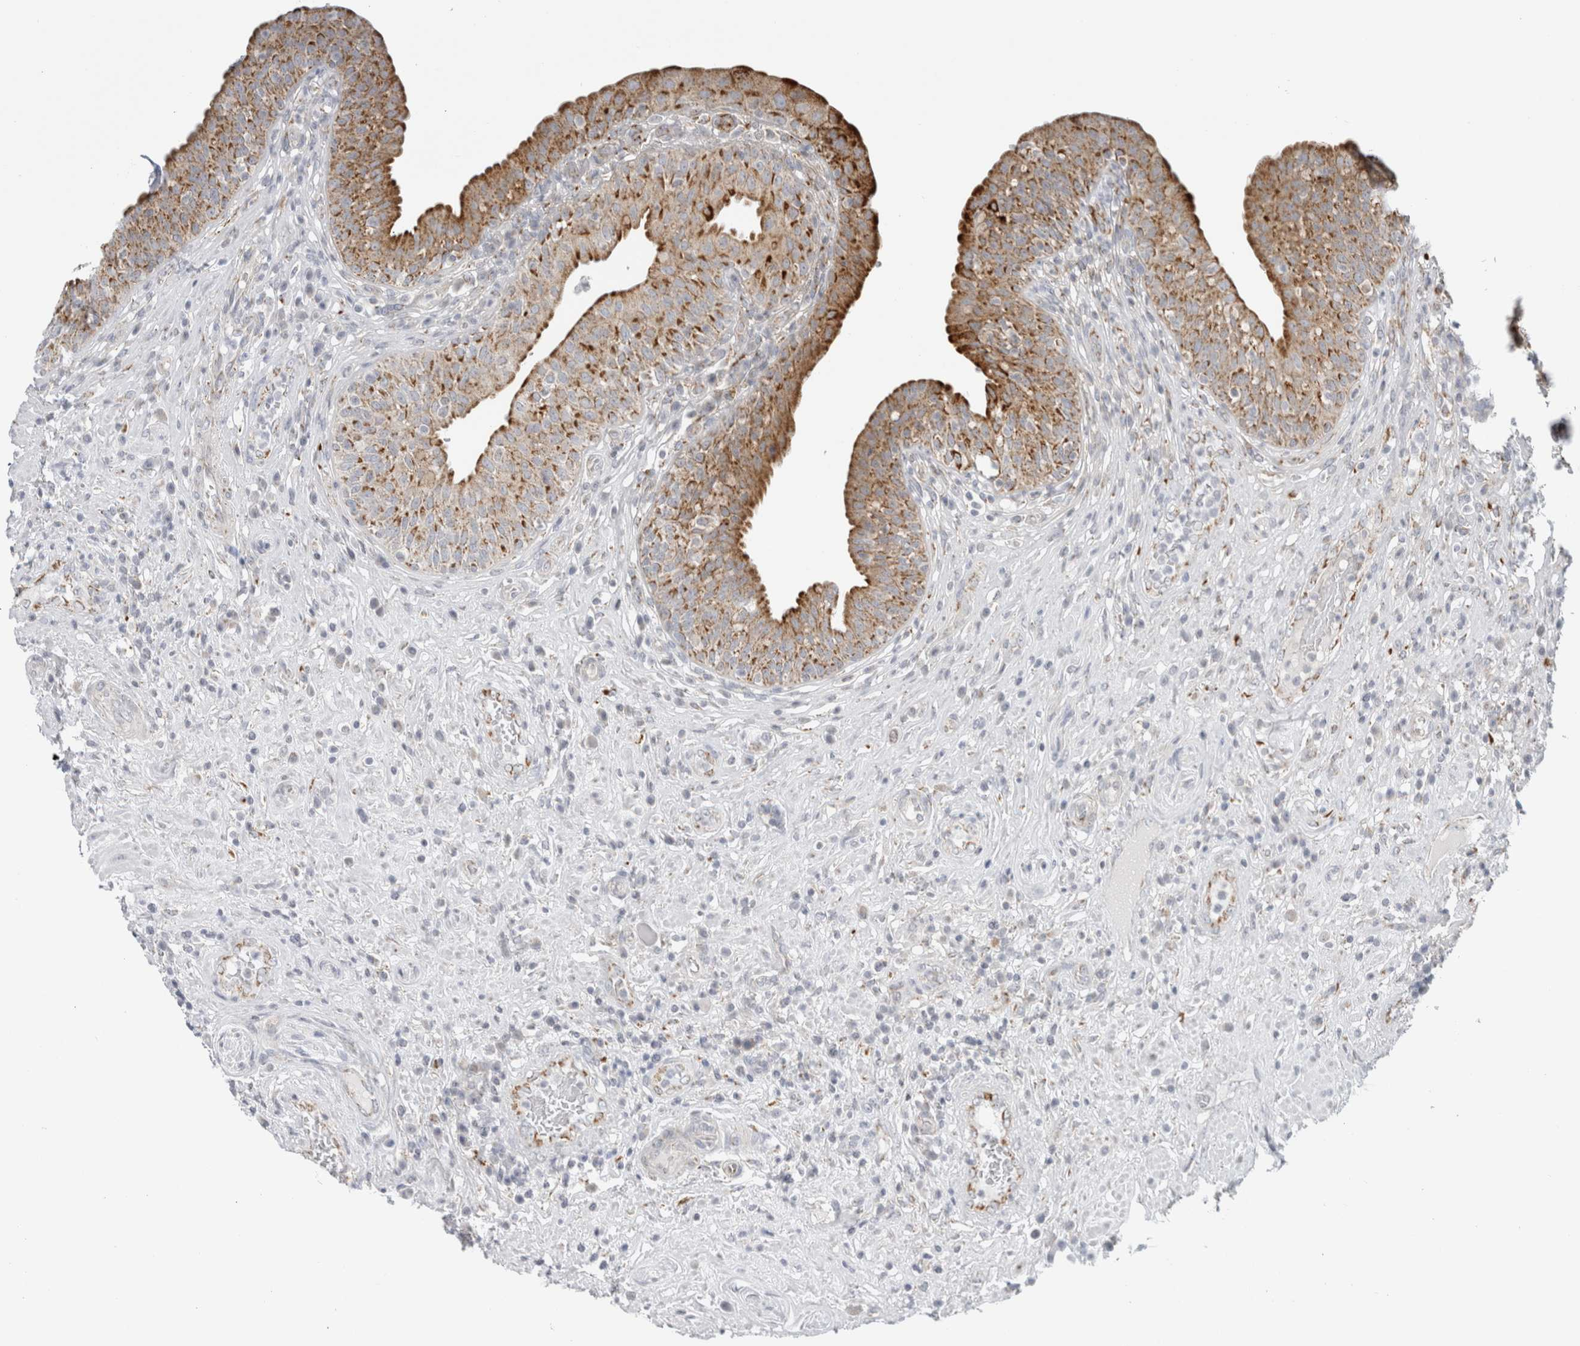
{"staining": {"intensity": "strong", "quantity": ">75%", "location": "cytoplasmic/membranous"}, "tissue": "urinary bladder", "cell_type": "Urothelial cells", "image_type": "normal", "snomed": [{"axis": "morphology", "description": "Normal tissue, NOS"}, {"axis": "topography", "description": "Urinary bladder"}], "caption": "Urinary bladder stained with a brown dye displays strong cytoplasmic/membranous positive positivity in about >75% of urothelial cells.", "gene": "FAHD1", "patient": {"sex": "female", "age": 62}}